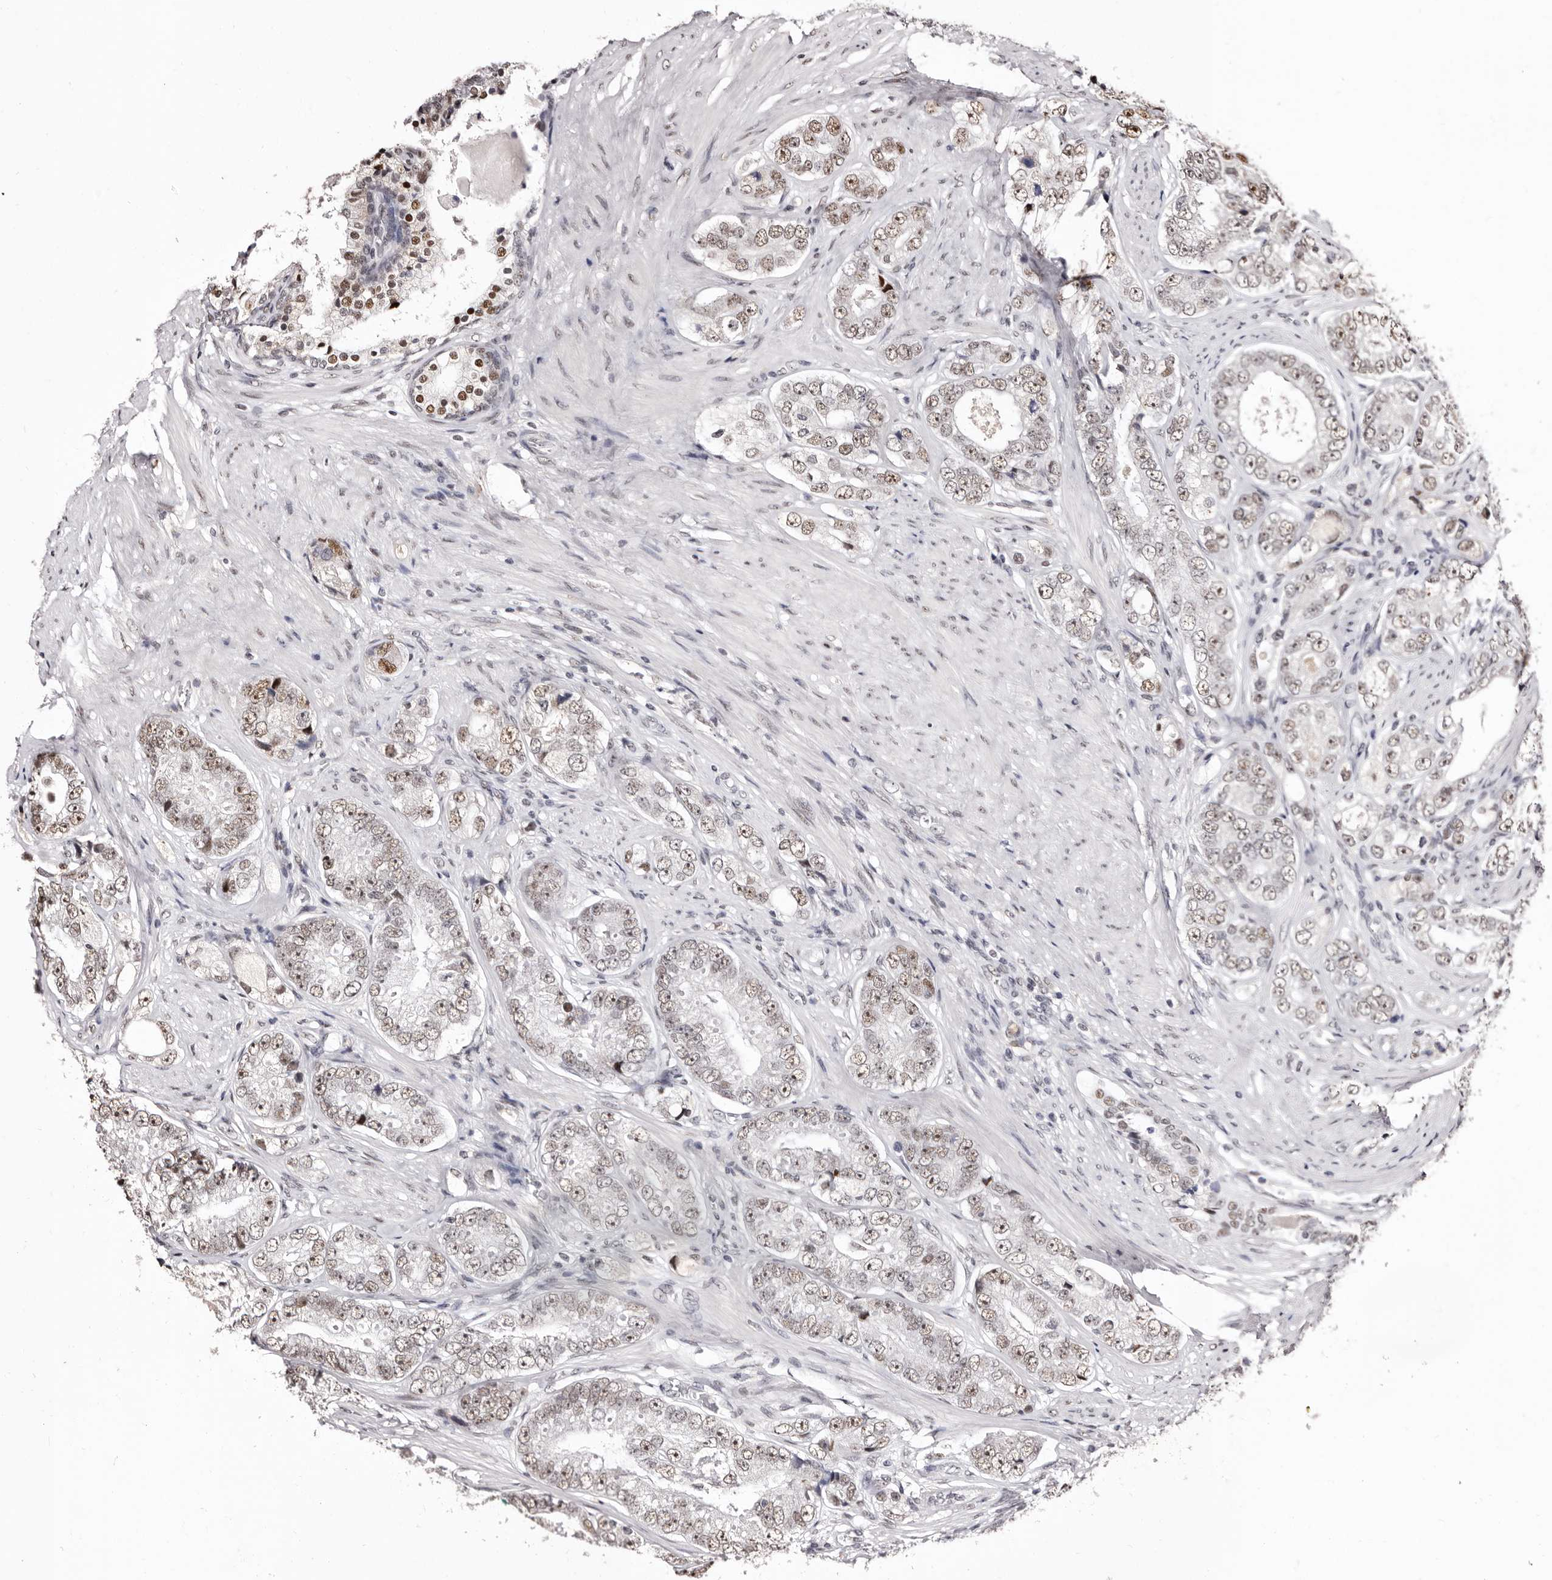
{"staining": {"intensity": "weak", "quantity": ">75%", "location": "nuclear"}, "tissue": "prostate cancer", "cell_type": "Tumor cells", "image_type": "cancer", "snomed": [{"axis": "morphology", "description": "Adenocarcinoma, High grade"}, {"axis": "topography", "description": "Prostate"}], "caption": "Protein analysis of high-grade adenocarcinoma (prostate) tissue demonstrates weak nuclear positivity in about >75% of tumor cells. The staining was performed using DAB (3,3'-diaminobenzidine) to visualize the protein expression in brown, while the nuclei were stained in blue with hematoxylin (Magnification: 20x).", "gene": "ANAPC11", "patient": {"sex": "male", "age": 56}}